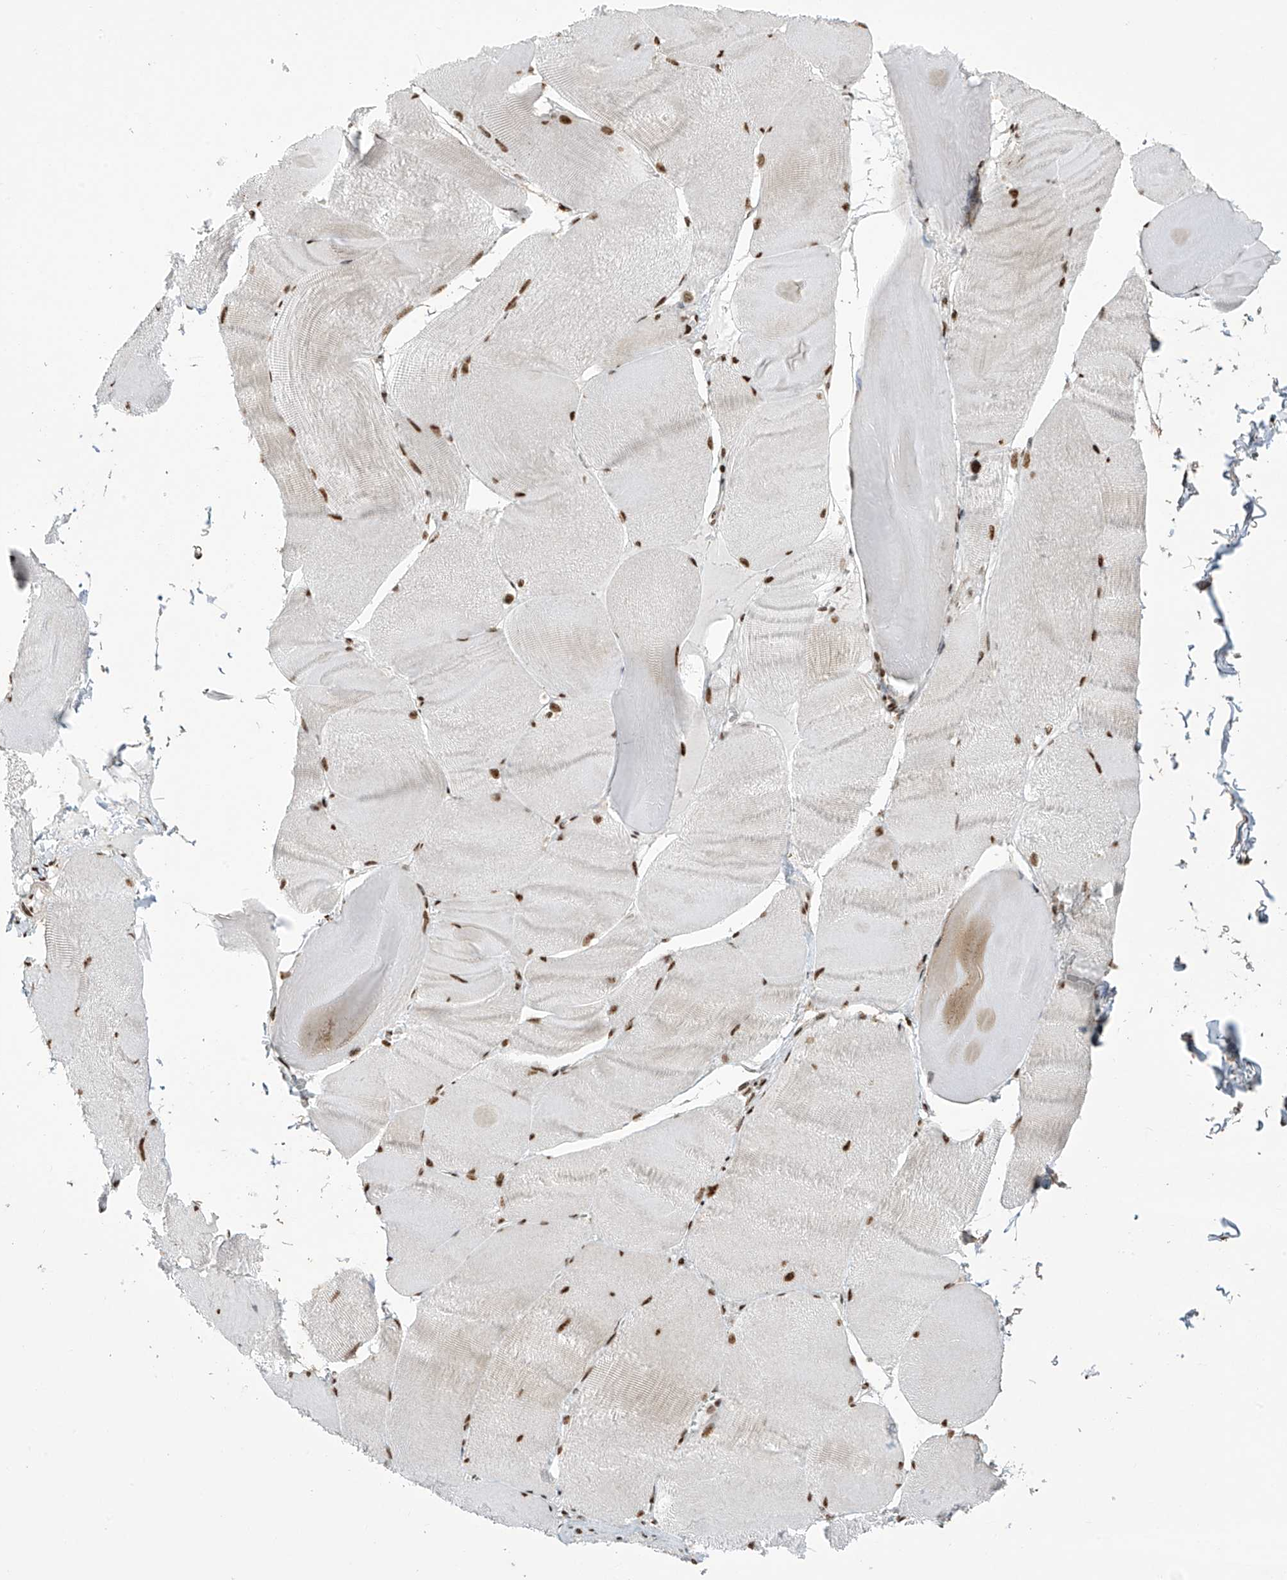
{"staining": {"intensity": "moderate", "quantity": ">75%", "location": "nuclear"}, "tissue": "skeletal muscle", "cell_type": "Myocytes", "image_type": "normal", "snomed": [{"axis": "morphology", "description": "Normal tissue, NOS"}, {"axis": "morphology", "description": "Basal cell carcinoma"}, {"axis": "topography", "description": "Skeletal muscle"}], "caption": "This is an image of immunohistochemistry staining of normal skeletal muscle, which shows moderate staining in the nuclear of myocytes.", "gene": "MS4A6A", "patient": {"sex": "female", "age": 64}}